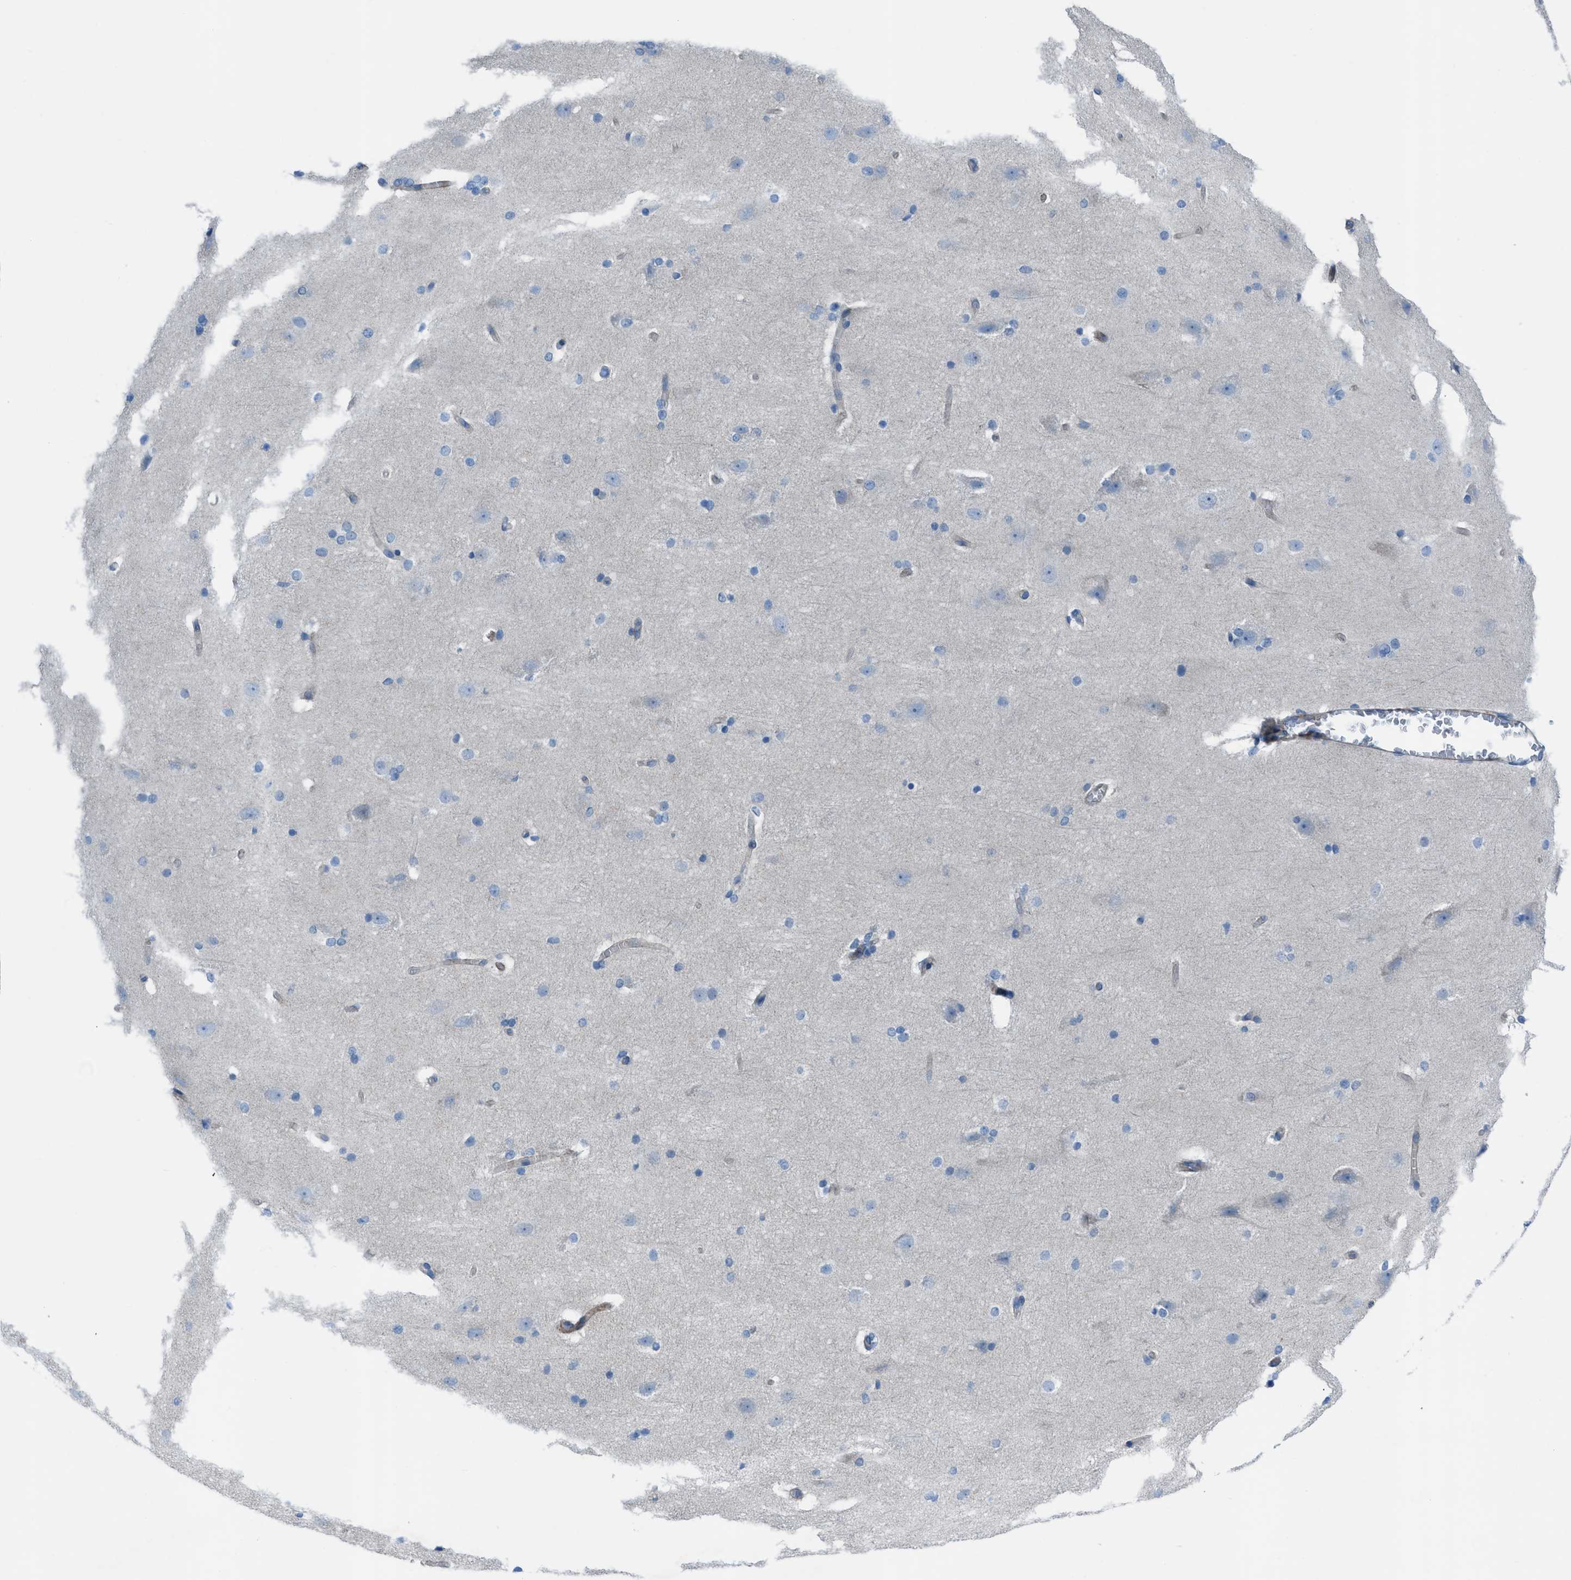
{"staining": {"intensity": "moderate", "quantity": "25%-75%", "location": "cytoplasmic/membranous"}, "tissue": "cerebral cortex", "cell_type": "Endothelial cells", "image_type": "normal", "snomed": [{"axis": "morphology", "description": "Normal tissue, NOS"}, {"axis": "topography", "description": "Cerebral cortex"}, {"axis": "topography", "description": "Hippocampus"}], "caption": "Protein analysis of benign cerebral cortex demonstrates moderate cytoplasmic/membranous positivity in approximately 25%-75% of endothelial cells.", "gene": "KCNH7", "patient": {"sex": "female", "age": 19}}